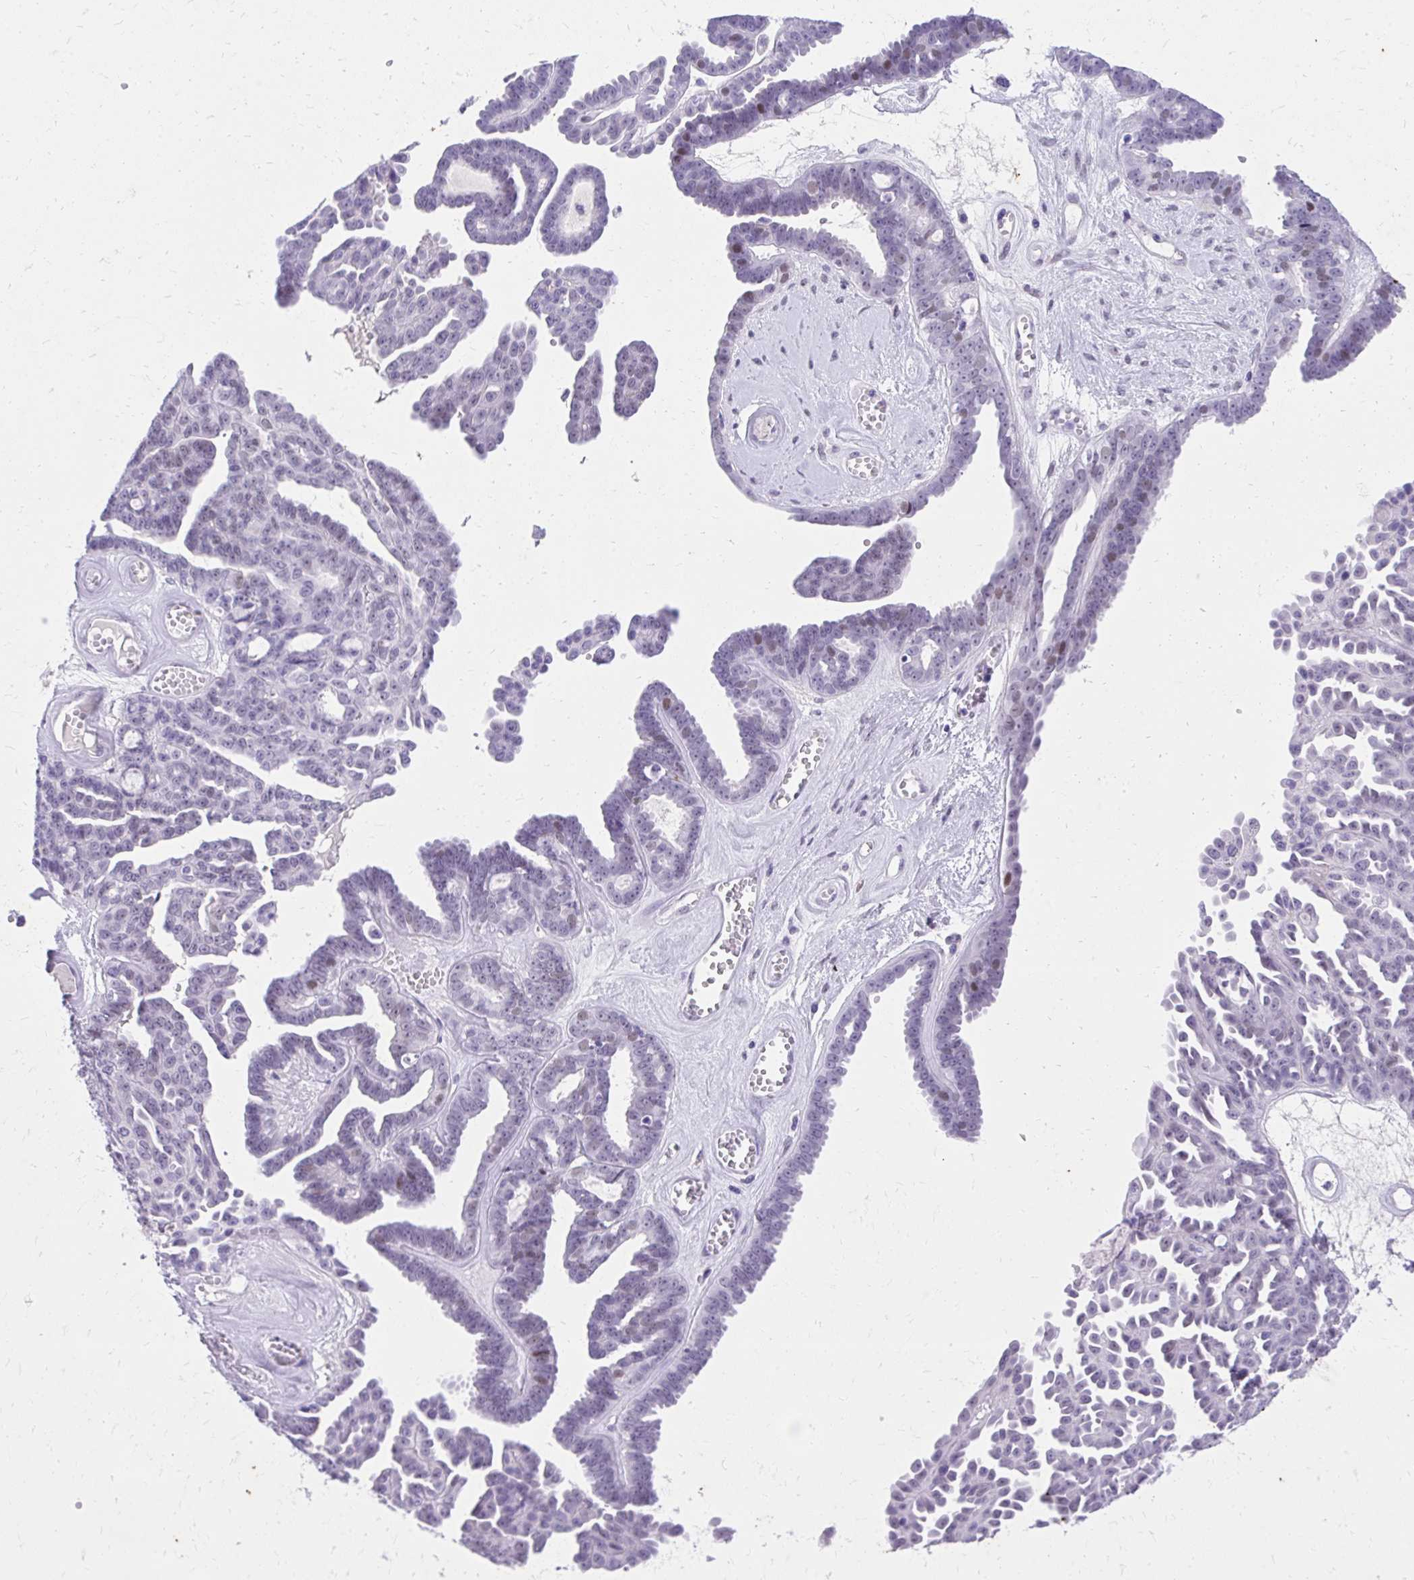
{"staining": {"intensity": "weak", "quantity": "25%-75%", "location": "nuclear"}, "tissue": "ovarian cancer", "cell_type": "Tumor cells", "image_type": "cancer", "snomed": [{"axis": "morphology", "description": "Cystadenocarcinoma, serous, NOS"}, {"axis": "topography", "description": "Ovary"}], "caption": "A brown stain highlights weak nuclear staining of a protein in human ovarian serous cystadenocarcinoma tumor cells.", "gene": "KLK1", "patient": {"sex": "female", "age": 71}}